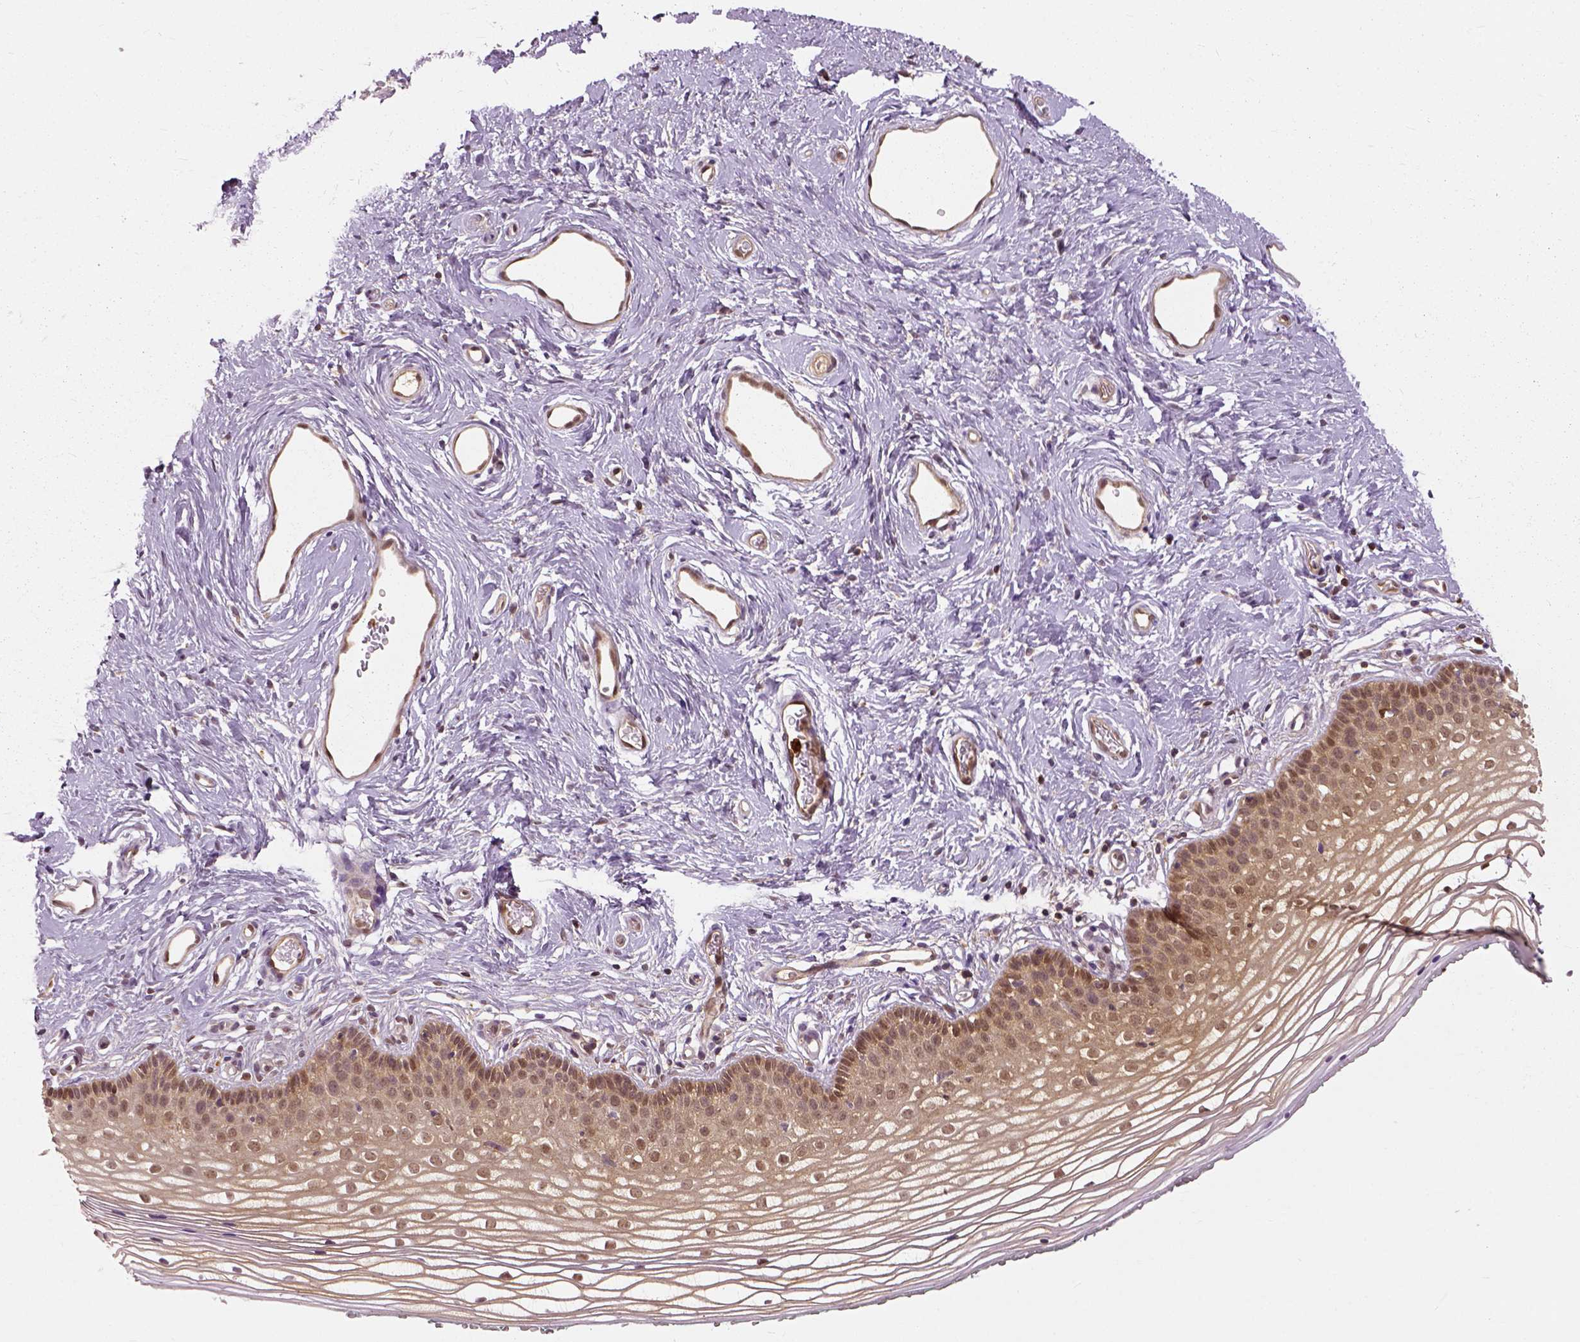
{"staining": {"intensity": "moderate", "quantity": ">75%", "location": "cytoplasmic/membranous,nuclear"}, "tissue": "vagina", "cell_type": "Squamous epithelial cells", "image_type": "normal", "snomed": [{"axis": "morphology", "description": "Normal tissue, NOS"}, {"axis": "topography", "description": "Vagina"}], "caption": "High-magnification brightfield microscopy of benign vagina stained with DAB (3,3'-diaminobenzidine) (brown) and counterstained with hematoxylin (blue). squamous epithelial cells exhibit moderate cytoplasmic/membranous,nuclear expression is seen in about>75% of cells.", "gene": "GPI", "patient": {"sex": "female", "age": 36}}